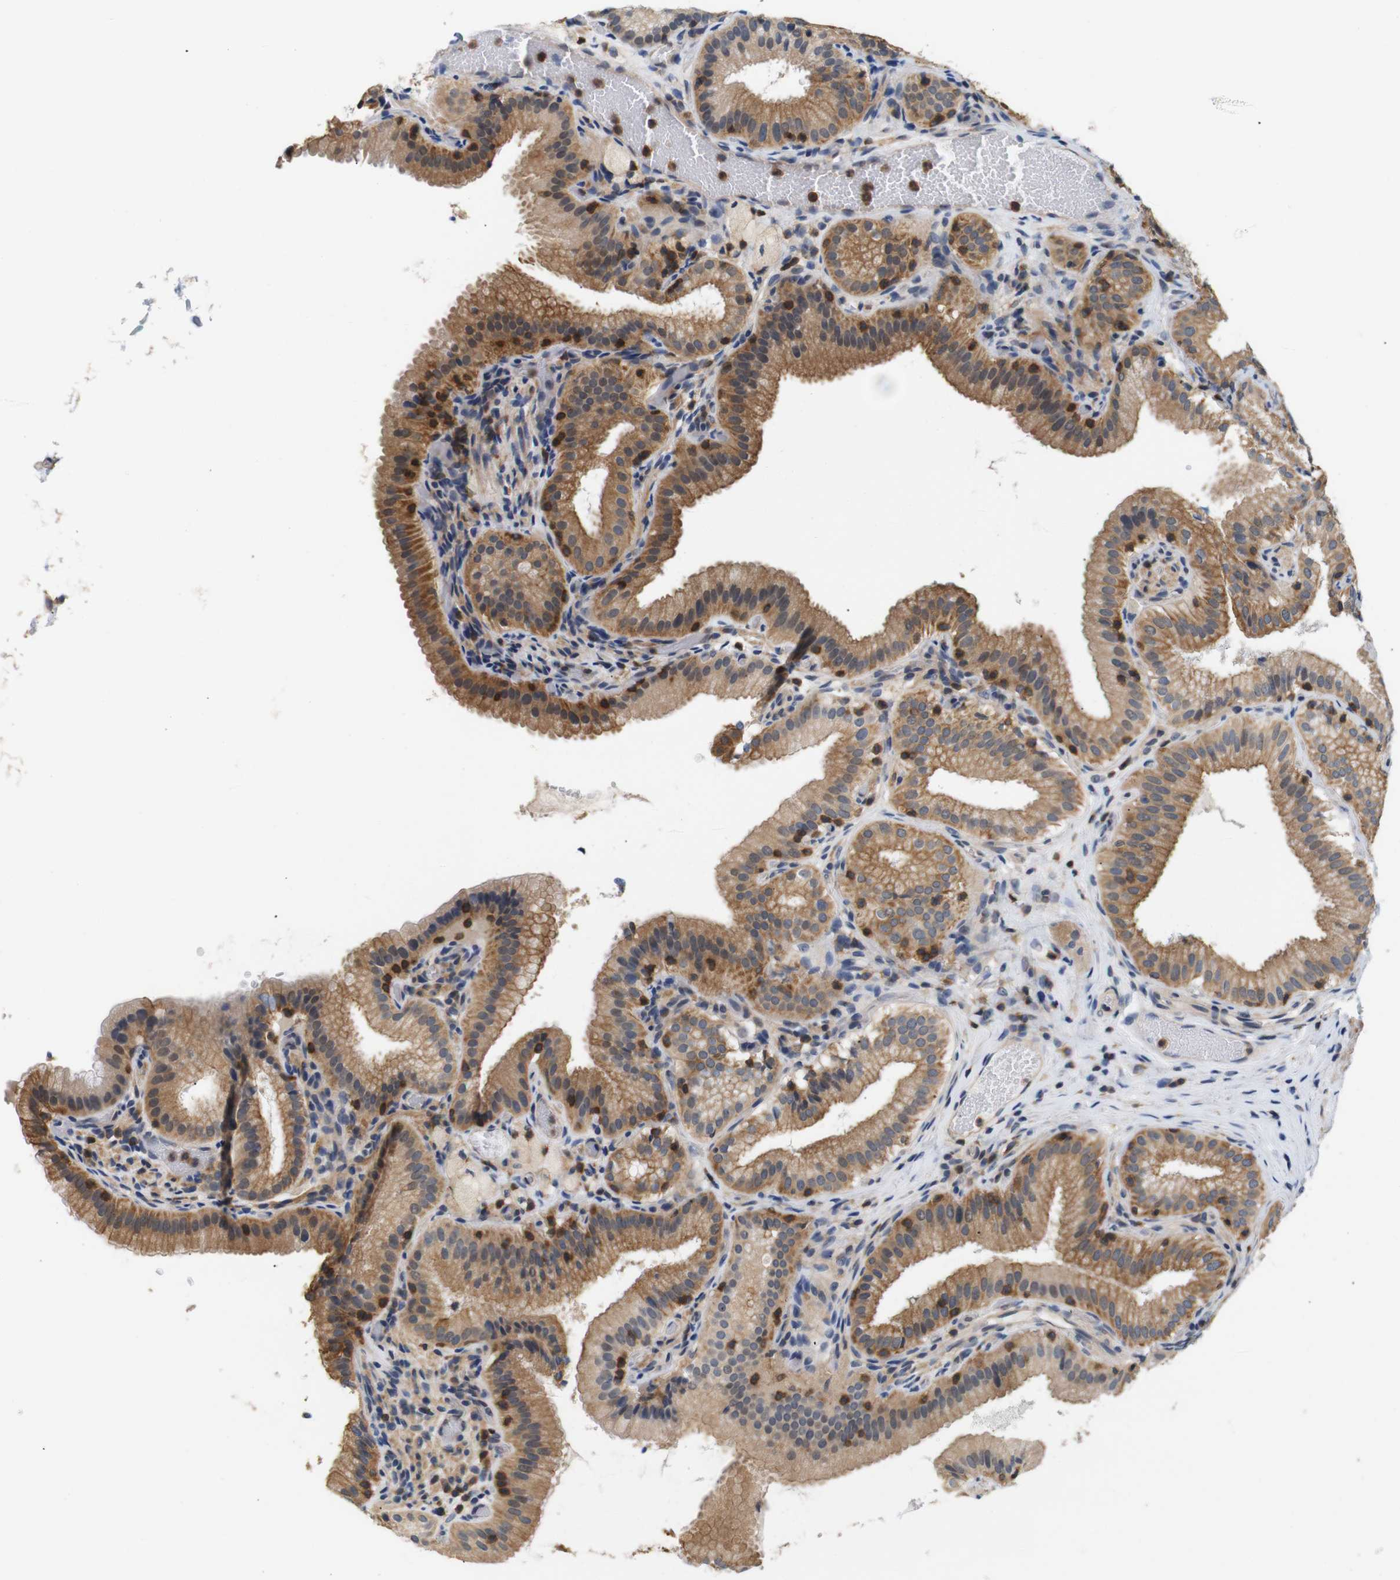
{"staining": {"intensity": "moderate", "quantity": ">75%", "location": "cytoplasmic/membranous"}, "tissue": "gallbladder", "cell_type": "Glandular cells", "image_type": "normal", "snomed": [{"axis": "morphology", "description": "Normal tissue, NOS"}, {"axis": "topography", "description": "Gallbladder"}], "caption": "An image showing moderate cytoplasmic/membranous expression in about >75% of glandular cells in unremarkable gallbladder, as visualized by brown immunohistochemical staining.", "gene": "BRWD3", "patient": {"sex": "male", "age": 54}}